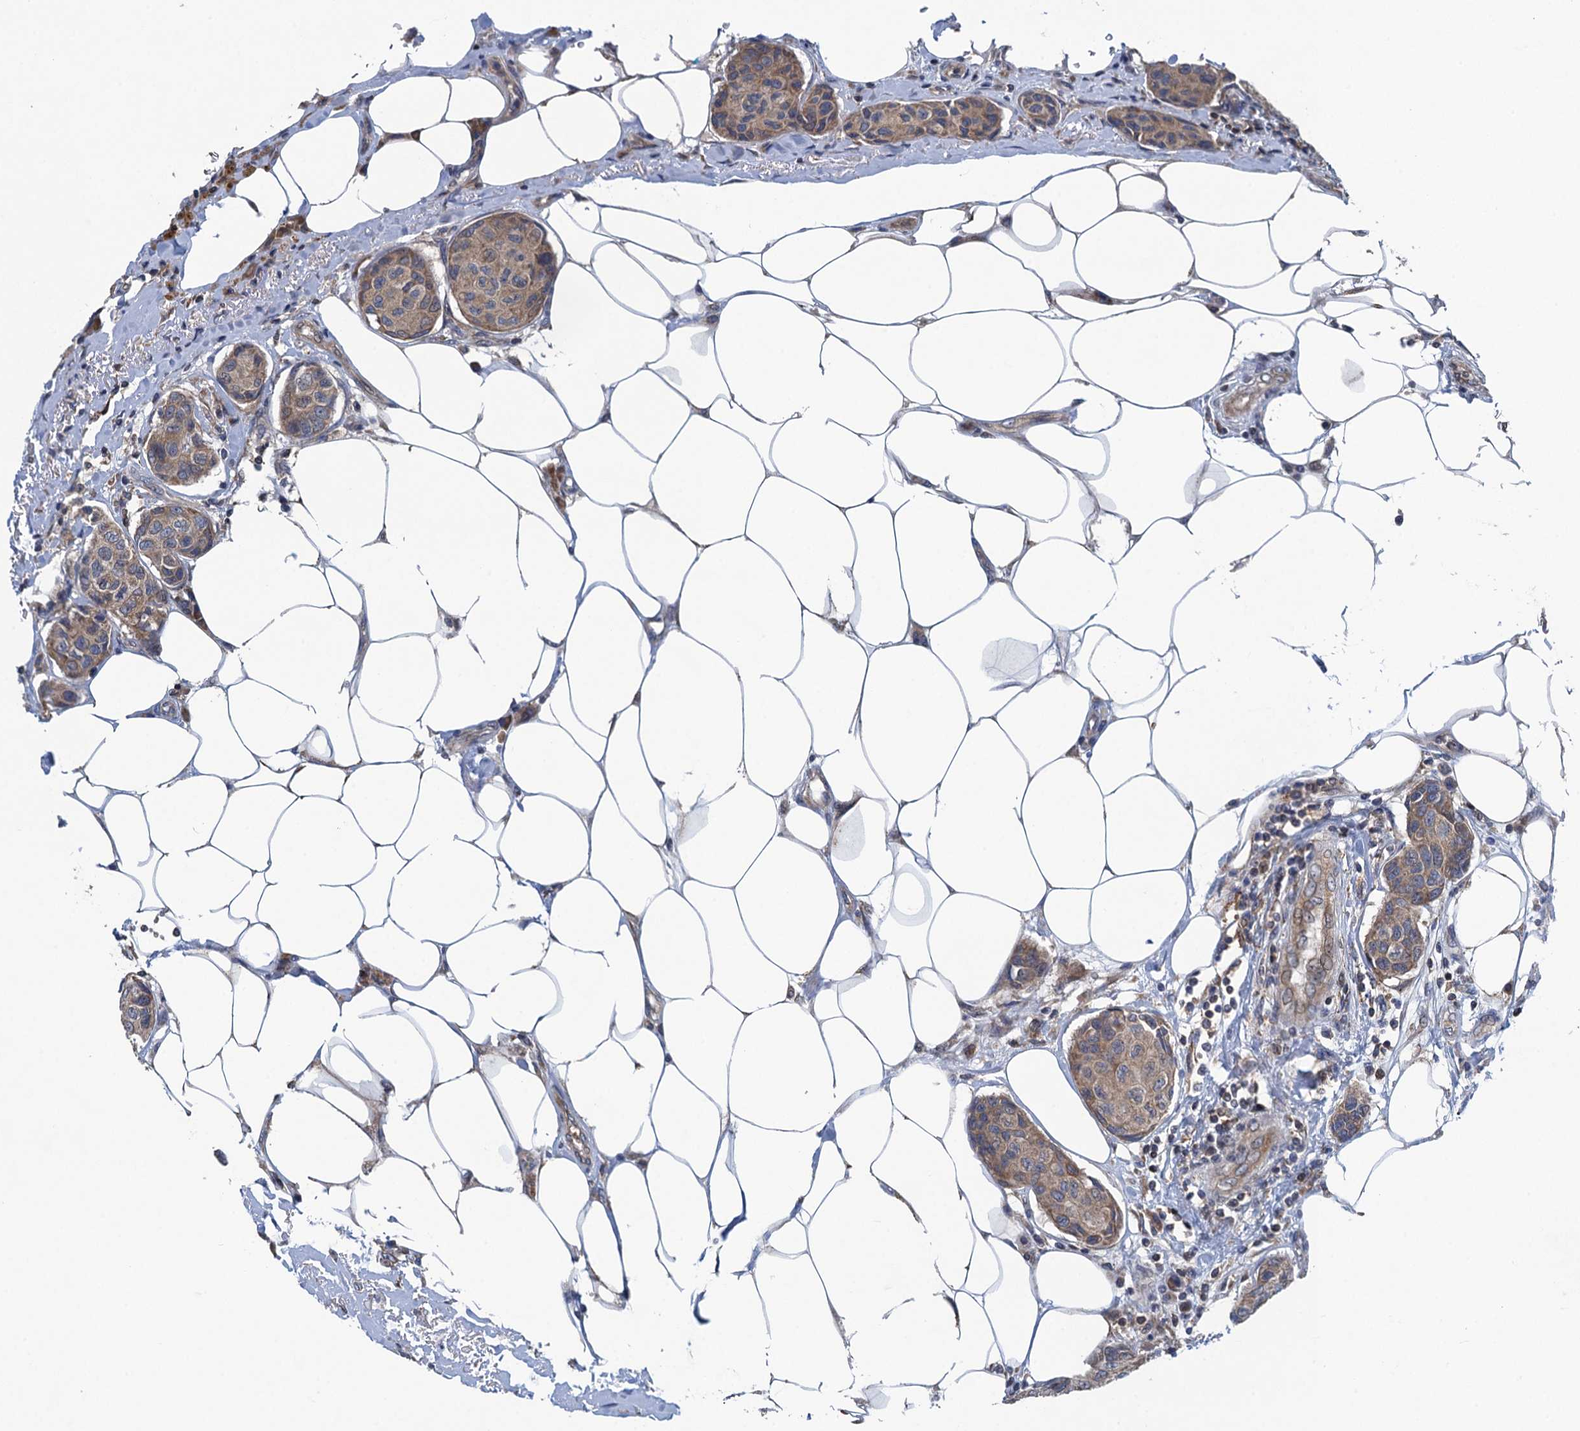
{"staining": {"intensity": "moderate", "quantity": ">75%", "location": "cytoplasmic/membranous"}, "tissue": "breast cancer", "cell_type": "Tumor cells", "image_type": "cancer", "snomed": [{"axis": "morphology", "description": "Duct carcinoma"}, {"axis": "topography", "description": "Breast"}], "caption": "Tumor cells demonstrate medium levels of moderate cytoplasmic/membranous expression in about >75% of cells in breast infiltrating ductal carcinoma.", "gene": "CNTN5", "patient": {"sex": "female", "age": 80}}